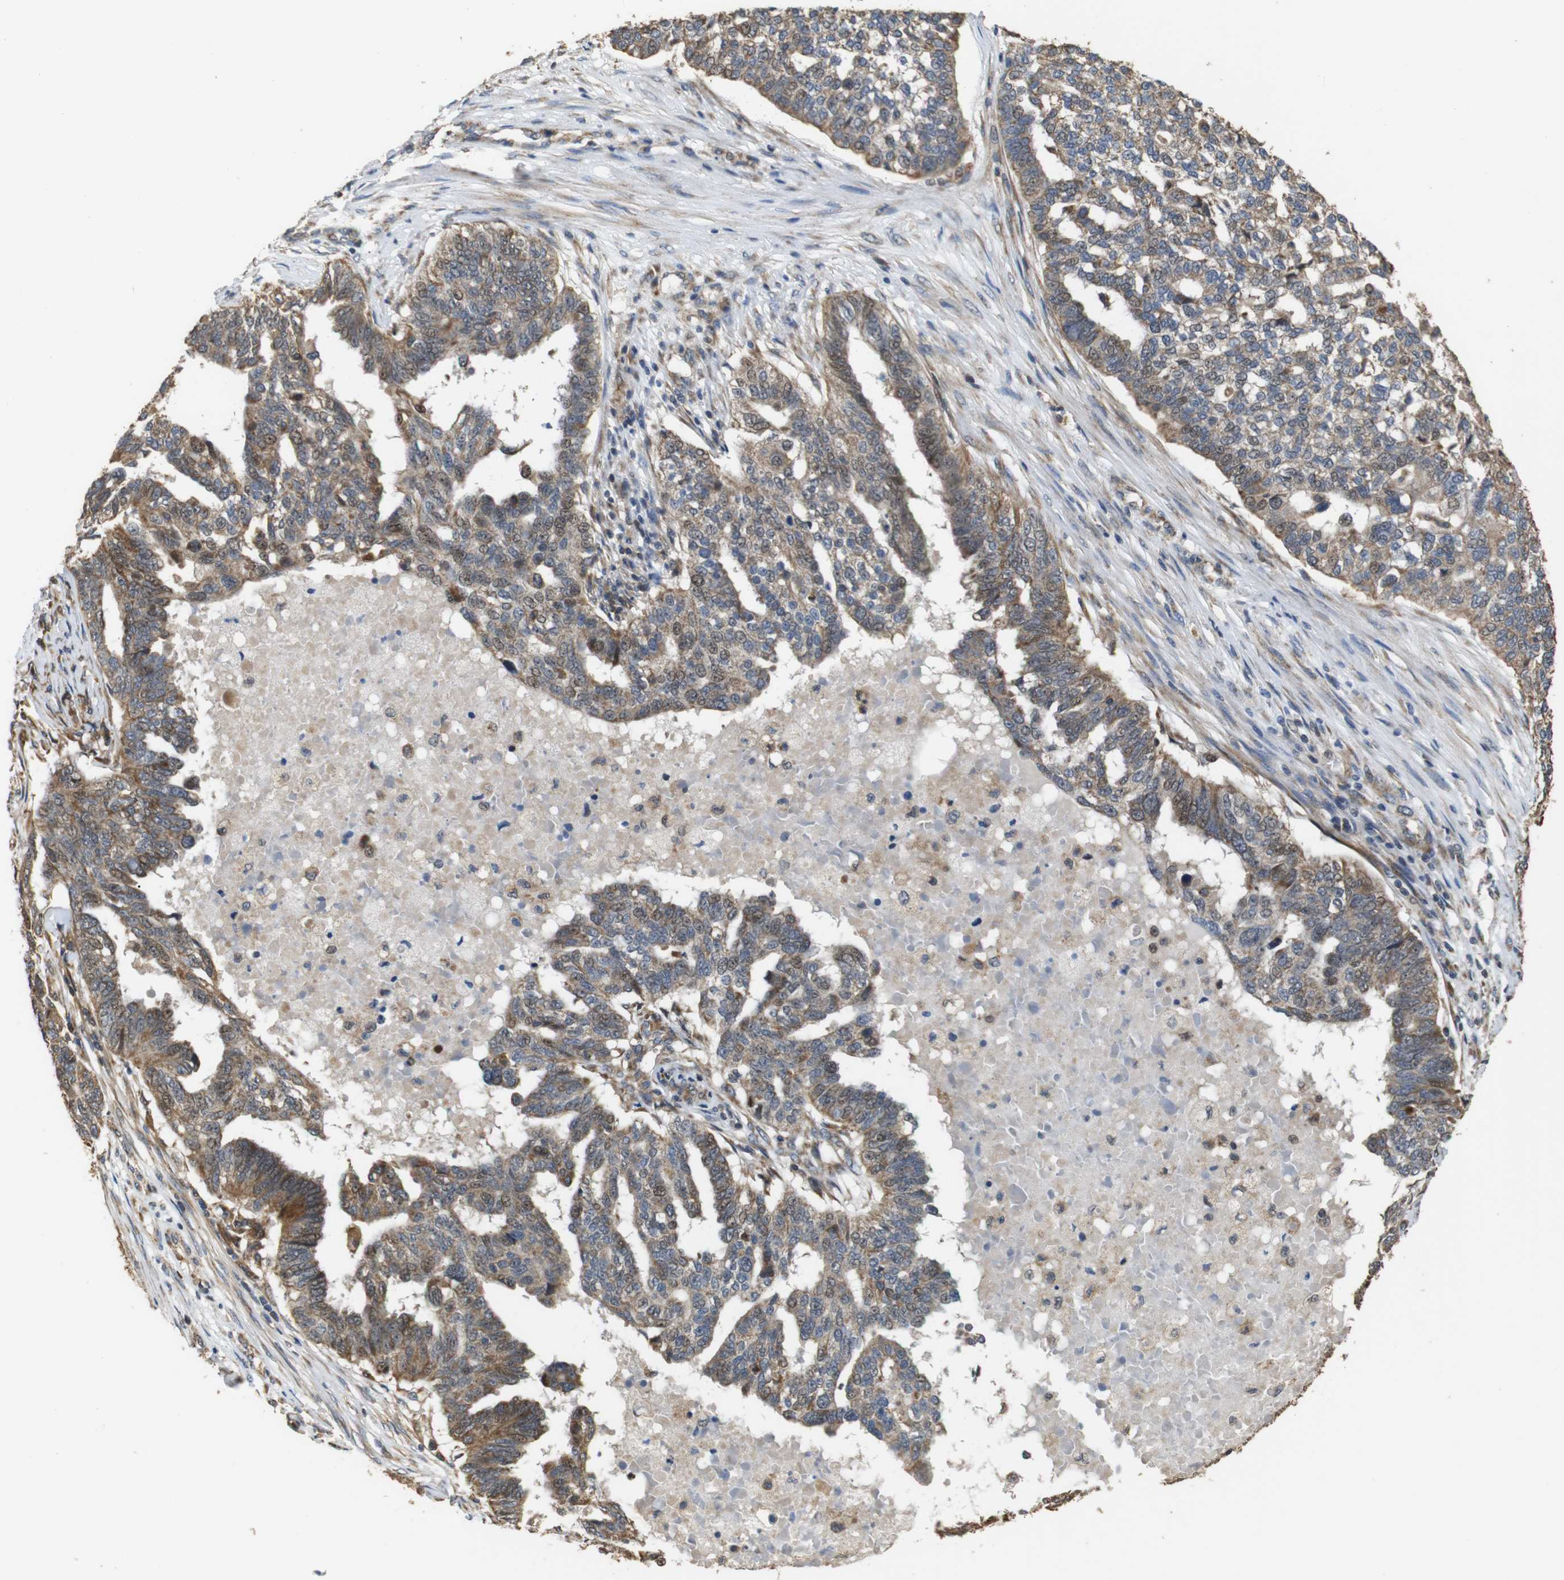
{"staining": {"intensity": "weak", "quantity": ">75%", "location": "cytoplasmic/membranous,nuclear"}, "tissue": "ovarian cancer", "cell_type": "Tumor cells", "image_type": "cancer", "snomed": [{"axis": "morphology", "description": "Cystadenocarcinoma, serous, NOS"}, {"axis": "topography", "description": "Ovary"}], "caption": "Immunohistochemistry (IHC) histopathology image of human ovarian cancer stained for a protein (brown), which exhibits low levels of weak cytoplasmic/membranous and nuclear staining in about >75% of tumor cells.", "gene": "SNN", "patient": {"sex": "female", "age": 59}}